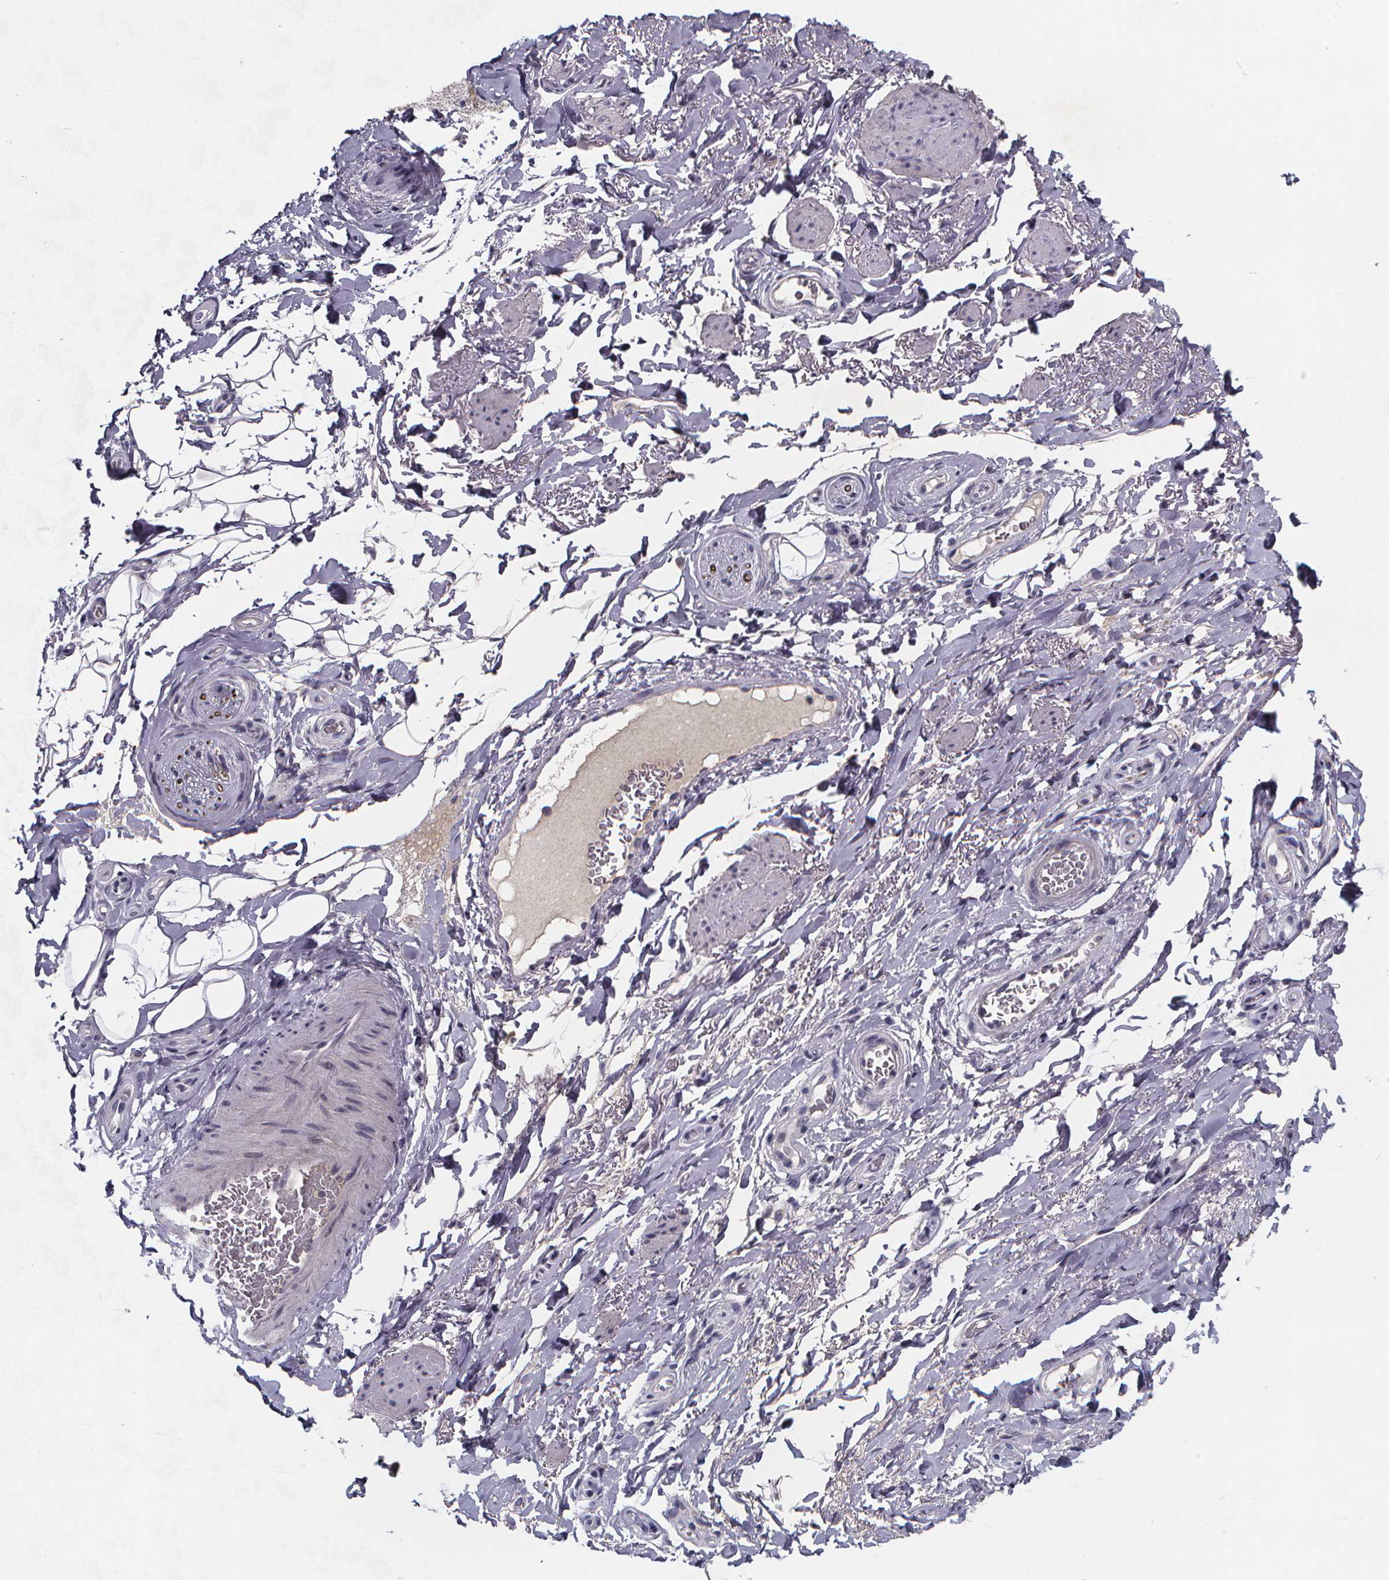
{"staining": {"intensity": "negative", "quantity": "none", "location": "none"}, "tissue": "adipose tissue", "cell_type": "Adipocytes", "image_type": "normal", "snomed": [{"axis": "morphology", "description": "Normal tissue, NOS"}, {"axis": "topography", "description": "Anal"}, {"axis": "topography", "description": "Peripheral nerve tissue"}], "caption": "DAB (3,3'-diaminobenzidine) immunohistochemical staining of normal adipose tissue demonstrates no significant positivity in adipocytes.", "gene": "AGT", "patient": {"sex": "male", "age": 53}}